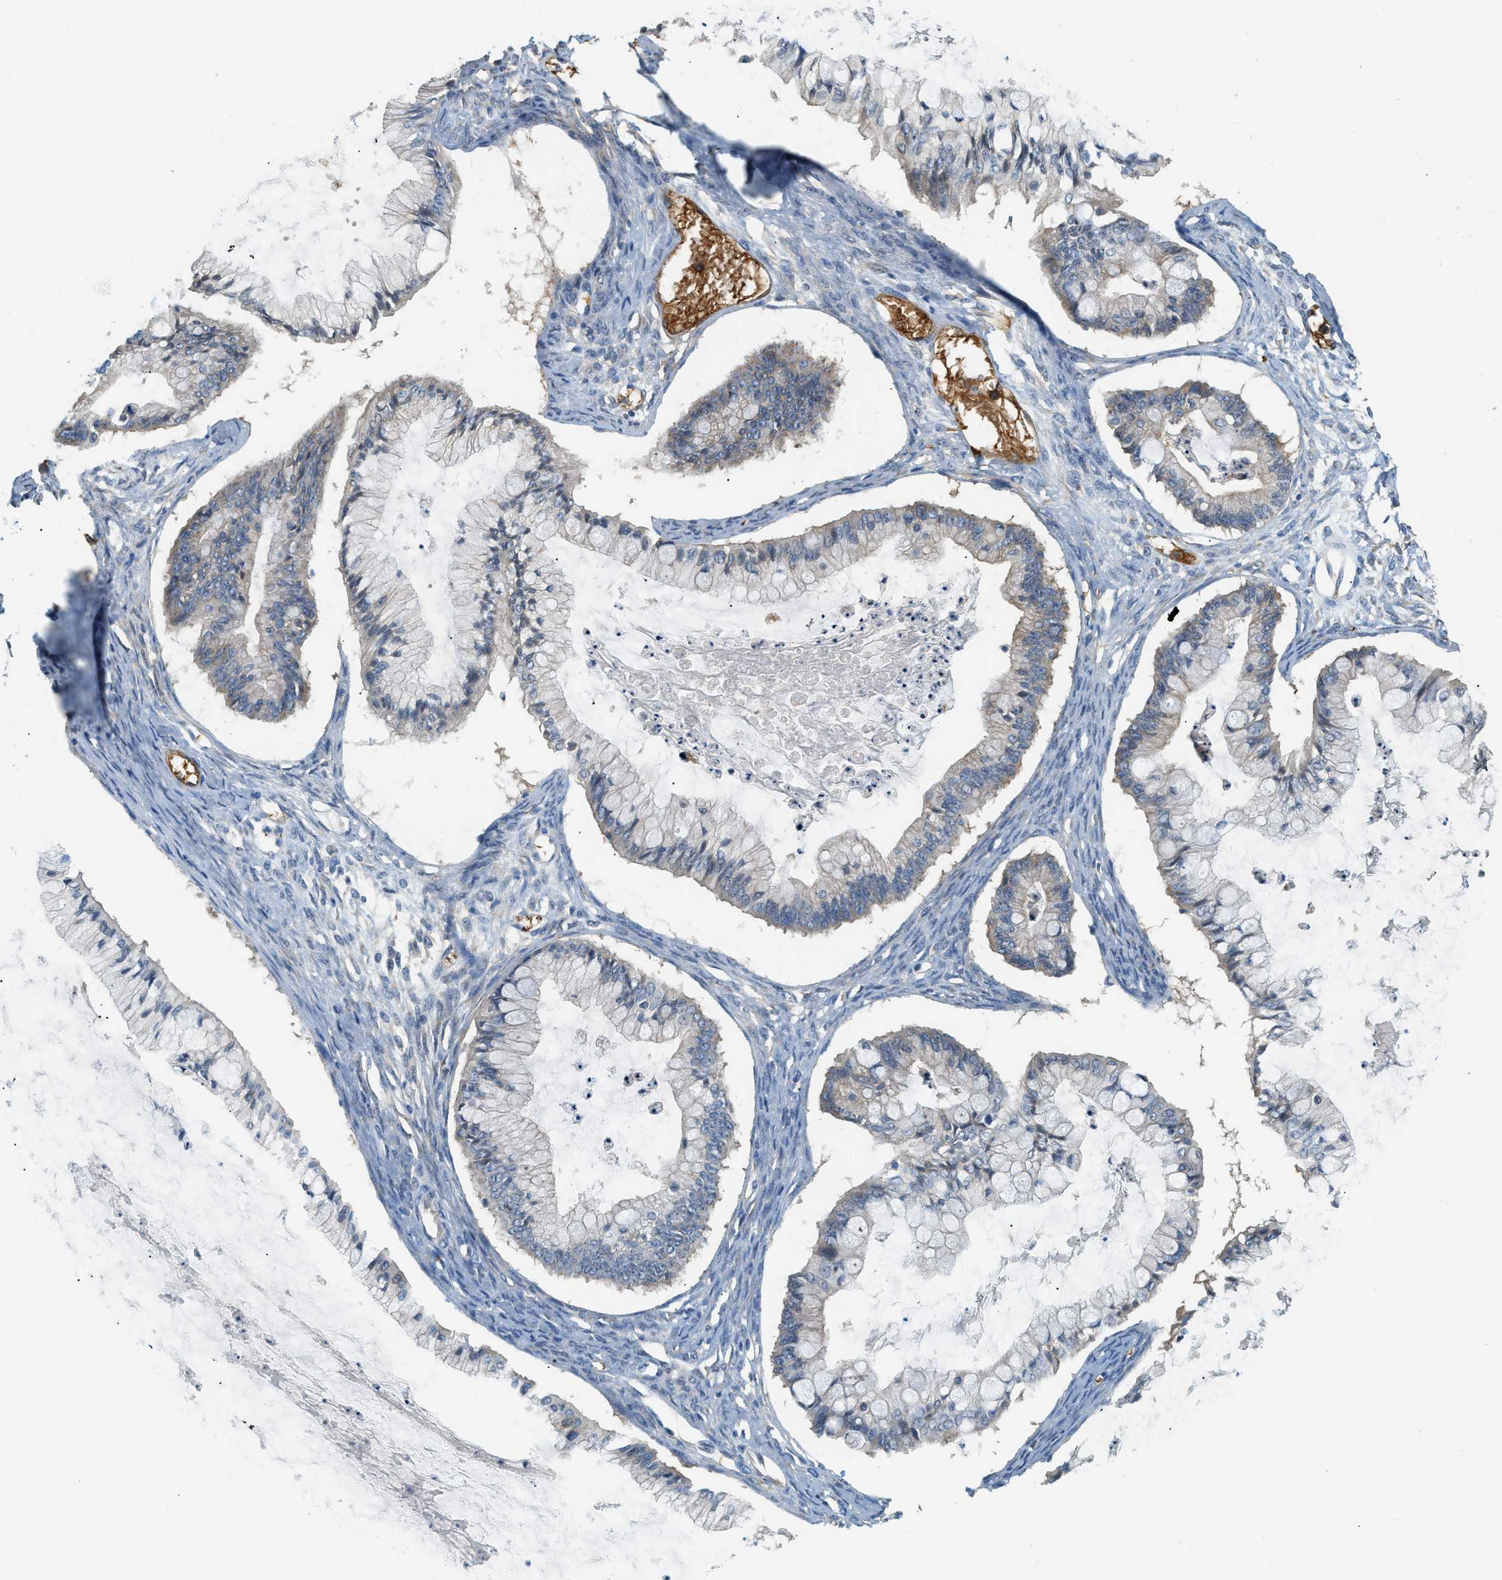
{"staining": {"intensity": "weak", "quantity": "<25%", "location": "cytoplasmic/membranous"}, "tissue": "ovarian cancer", "cell_type": "Tumor cells", "image_type": "cancer", "snomed": [{"axis": "morphology", "description": "Cystadenocarcinoma, mucinous, NOS"}, {"axis": "topography", "description": "Ovary"}], "caption": "There is no significant expression in tumor cells of ovarian cancer.", "gene": "CYTH2", "patient": {"sex": "female", "age": 57}}